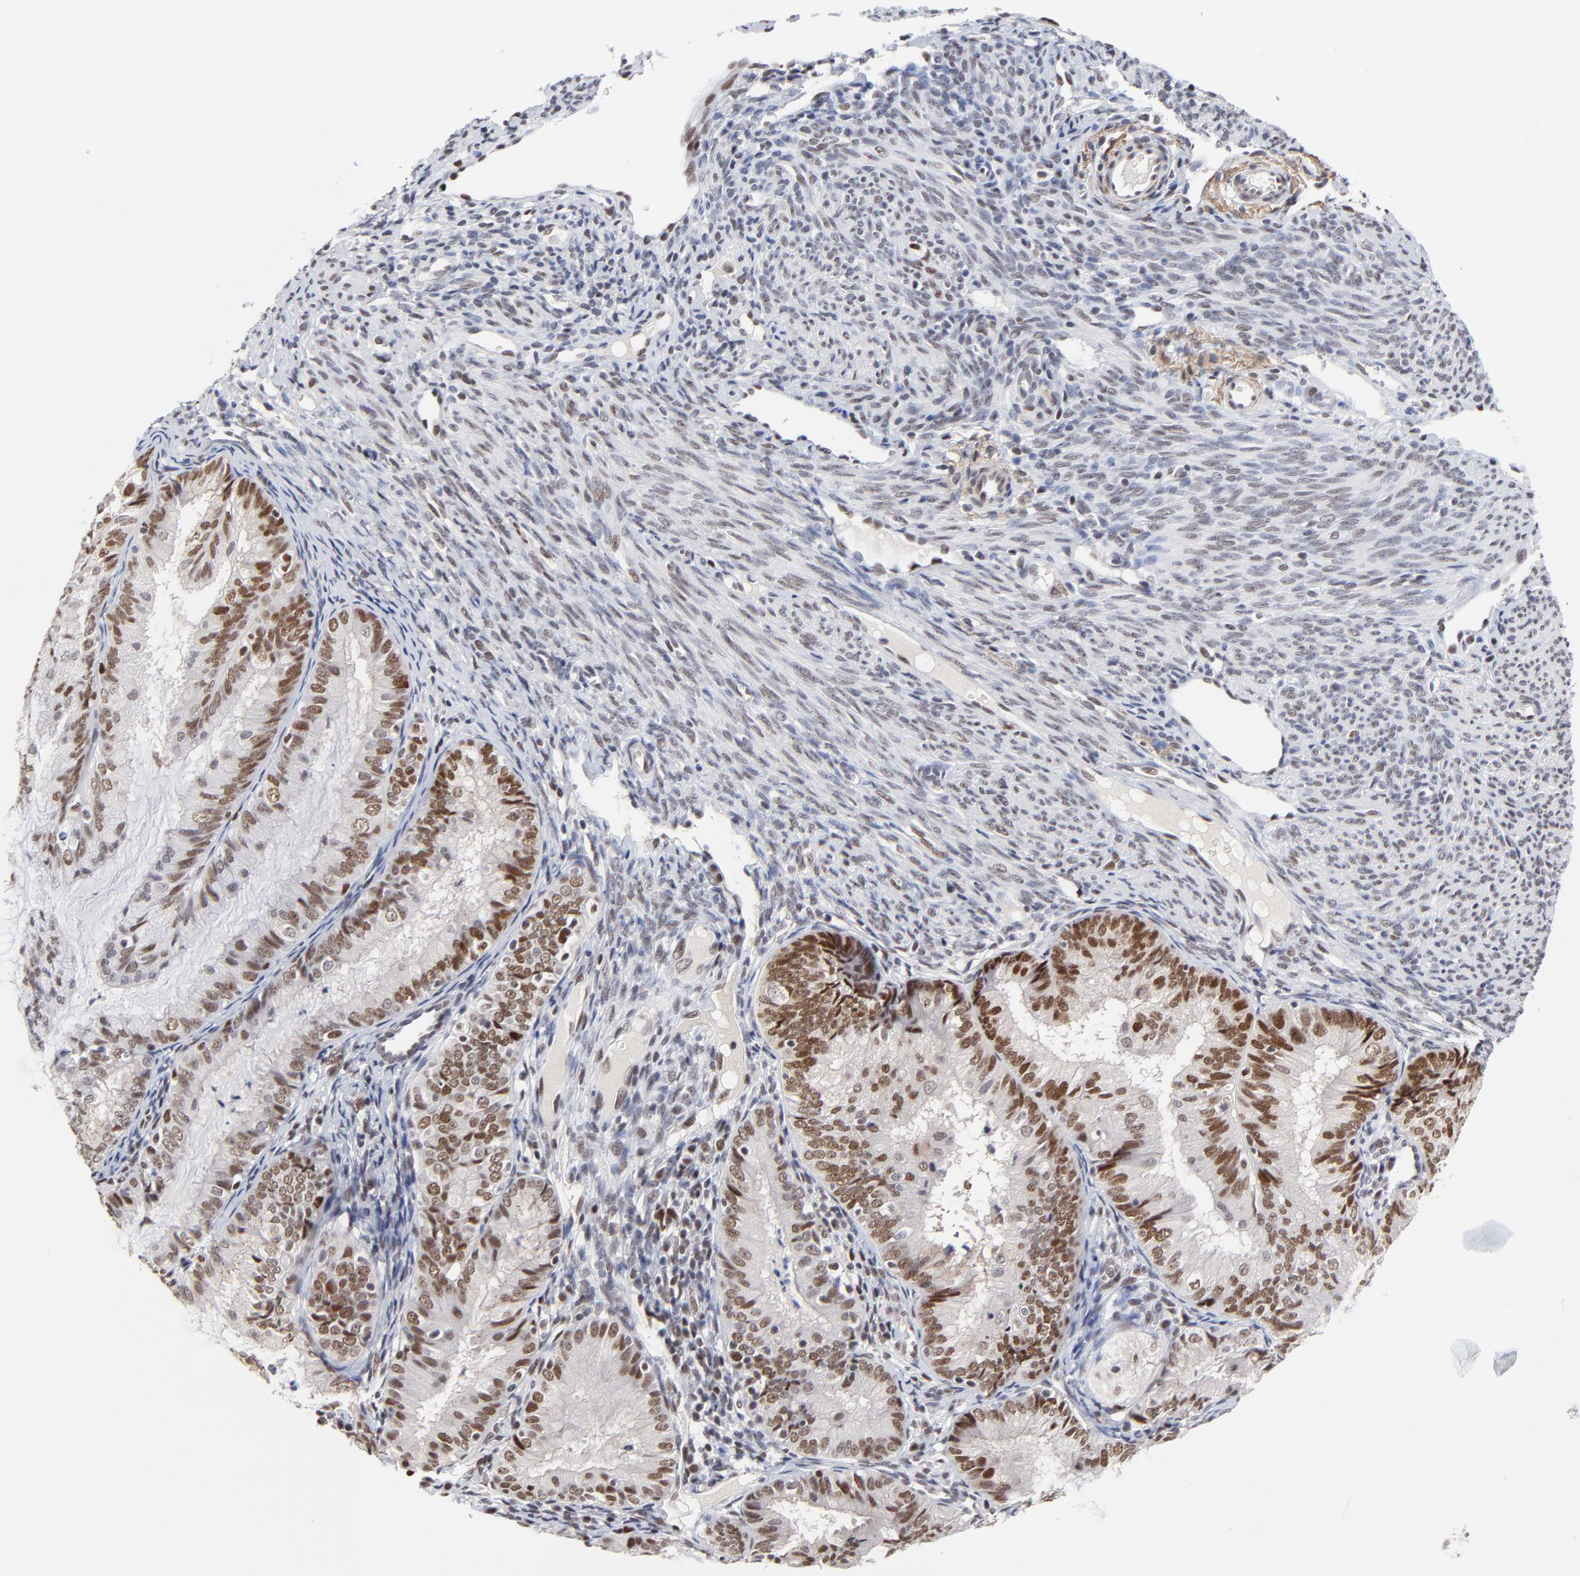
{"staining": {"intensity": "moderate", "quantity": ">75%", "location": "nuclear"}, "tissue": "endometrial cancer", "cell_type": "Tumor cells", "image_type": "cancer", "snomed": [{"axis": "morphology", "description": "Adenocarcinoma, NOS"}, {"axis": "topography", "description": "Endometrium"}], "caption": "DAB (3,3'-diaminobenzidine) immunohistochemical staining of human endometrial cancer (adenocarcinoma) reveals moderate nuclear protein positivity in approximately >75% of tumor cells. (Brightfield microscopy of DAB IHC at high magnification).", "gene": "OGFOD1", "patient": {"sex": "female", "age": 66}}